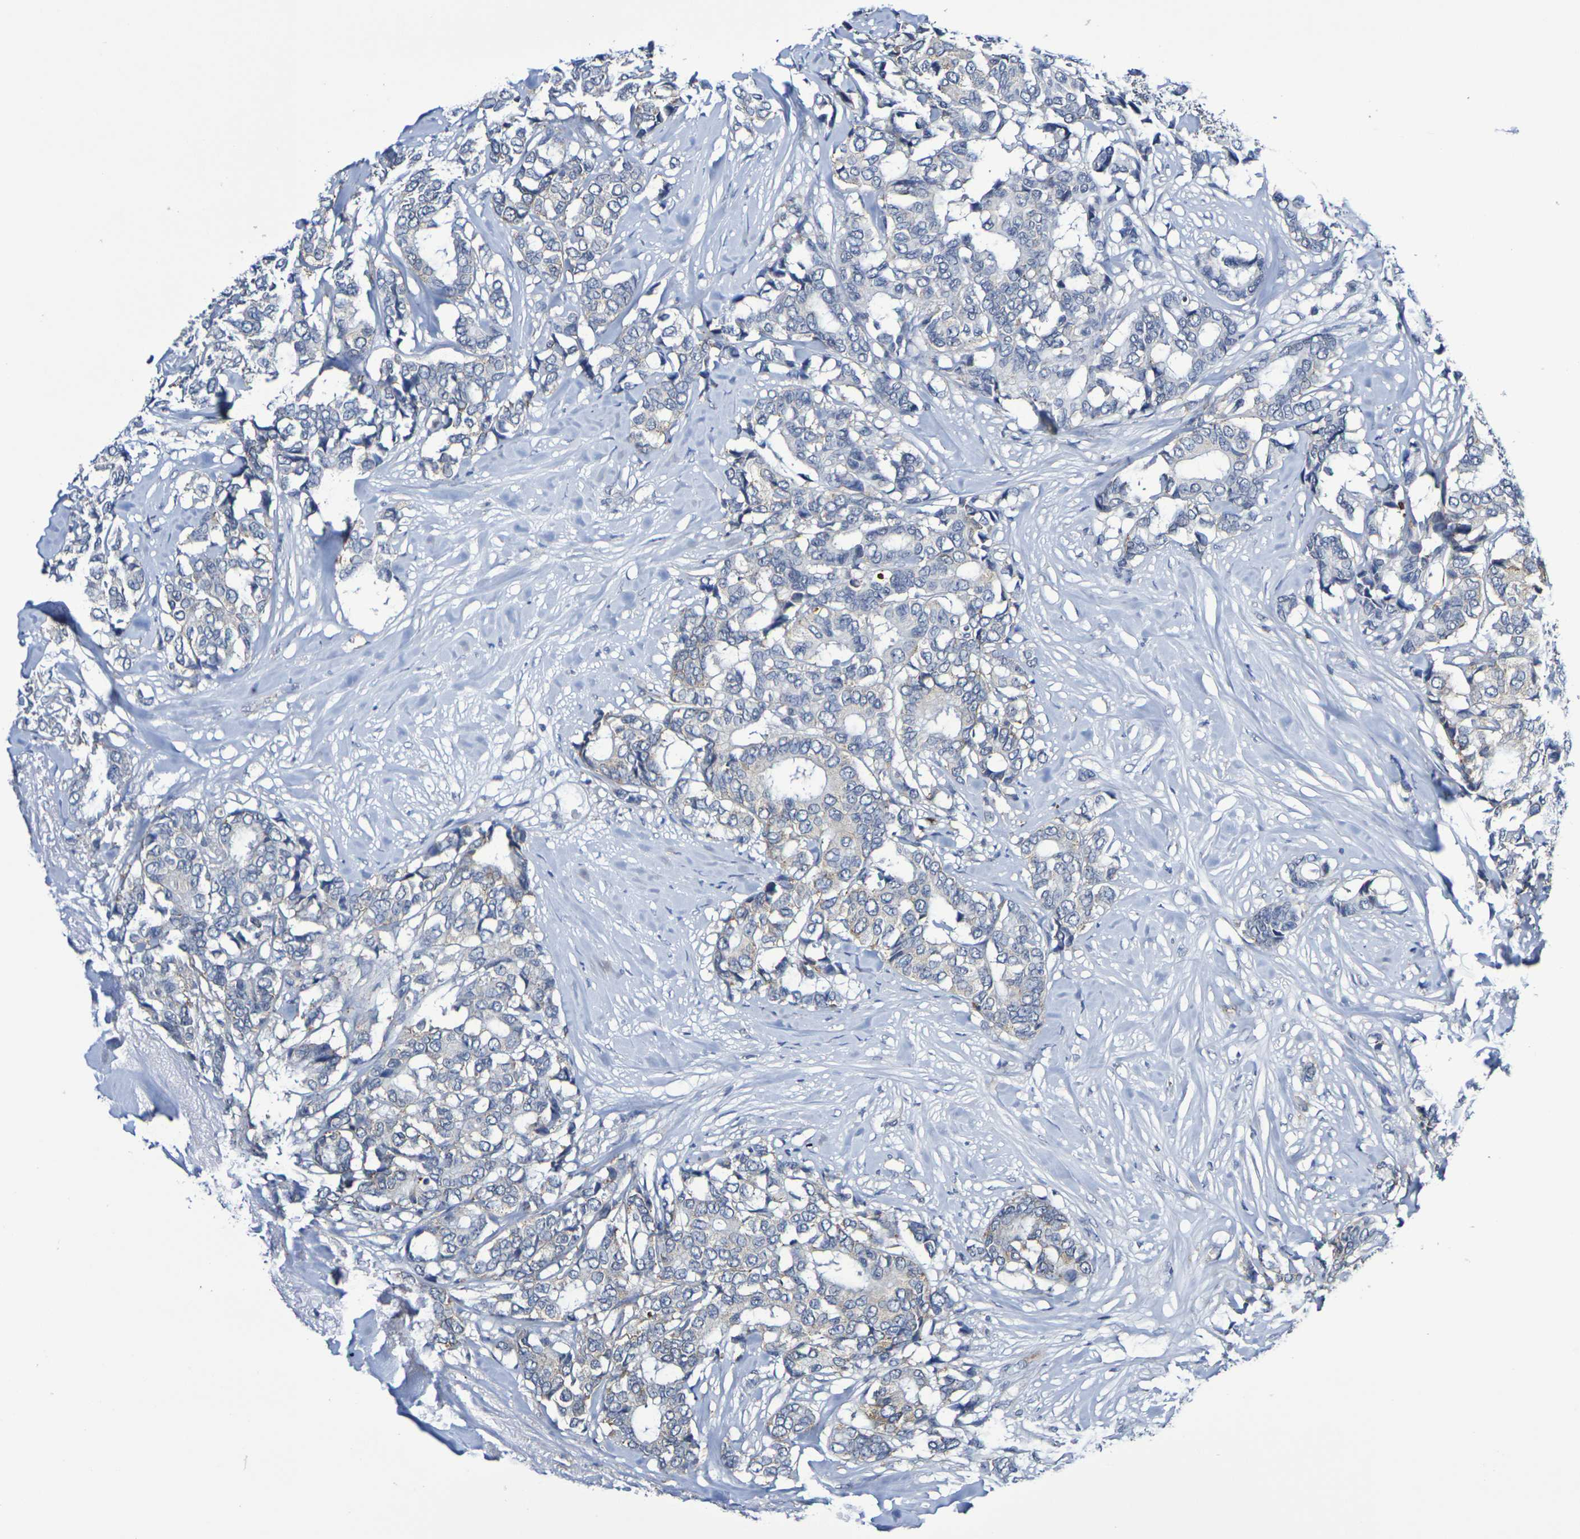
{"staining": {"intensity": "weak", "quantity": "<25%", "location": "cytoplasmic/membranous"}, "tissue": "breast cancer", "cell_type": "Tumor cells", "image_type": "cancer", "snomed": [{"axis": "morphology", "description": "Duct carcinoma"}, {"axis": "topography", "description": "Breast"}], "caption": "Tumor cells show no significant protein positivity in breast infiltrating ductal carcinoma.", "gene": "CHRNB1", "patient": {"sex": "female", "age": 87}}